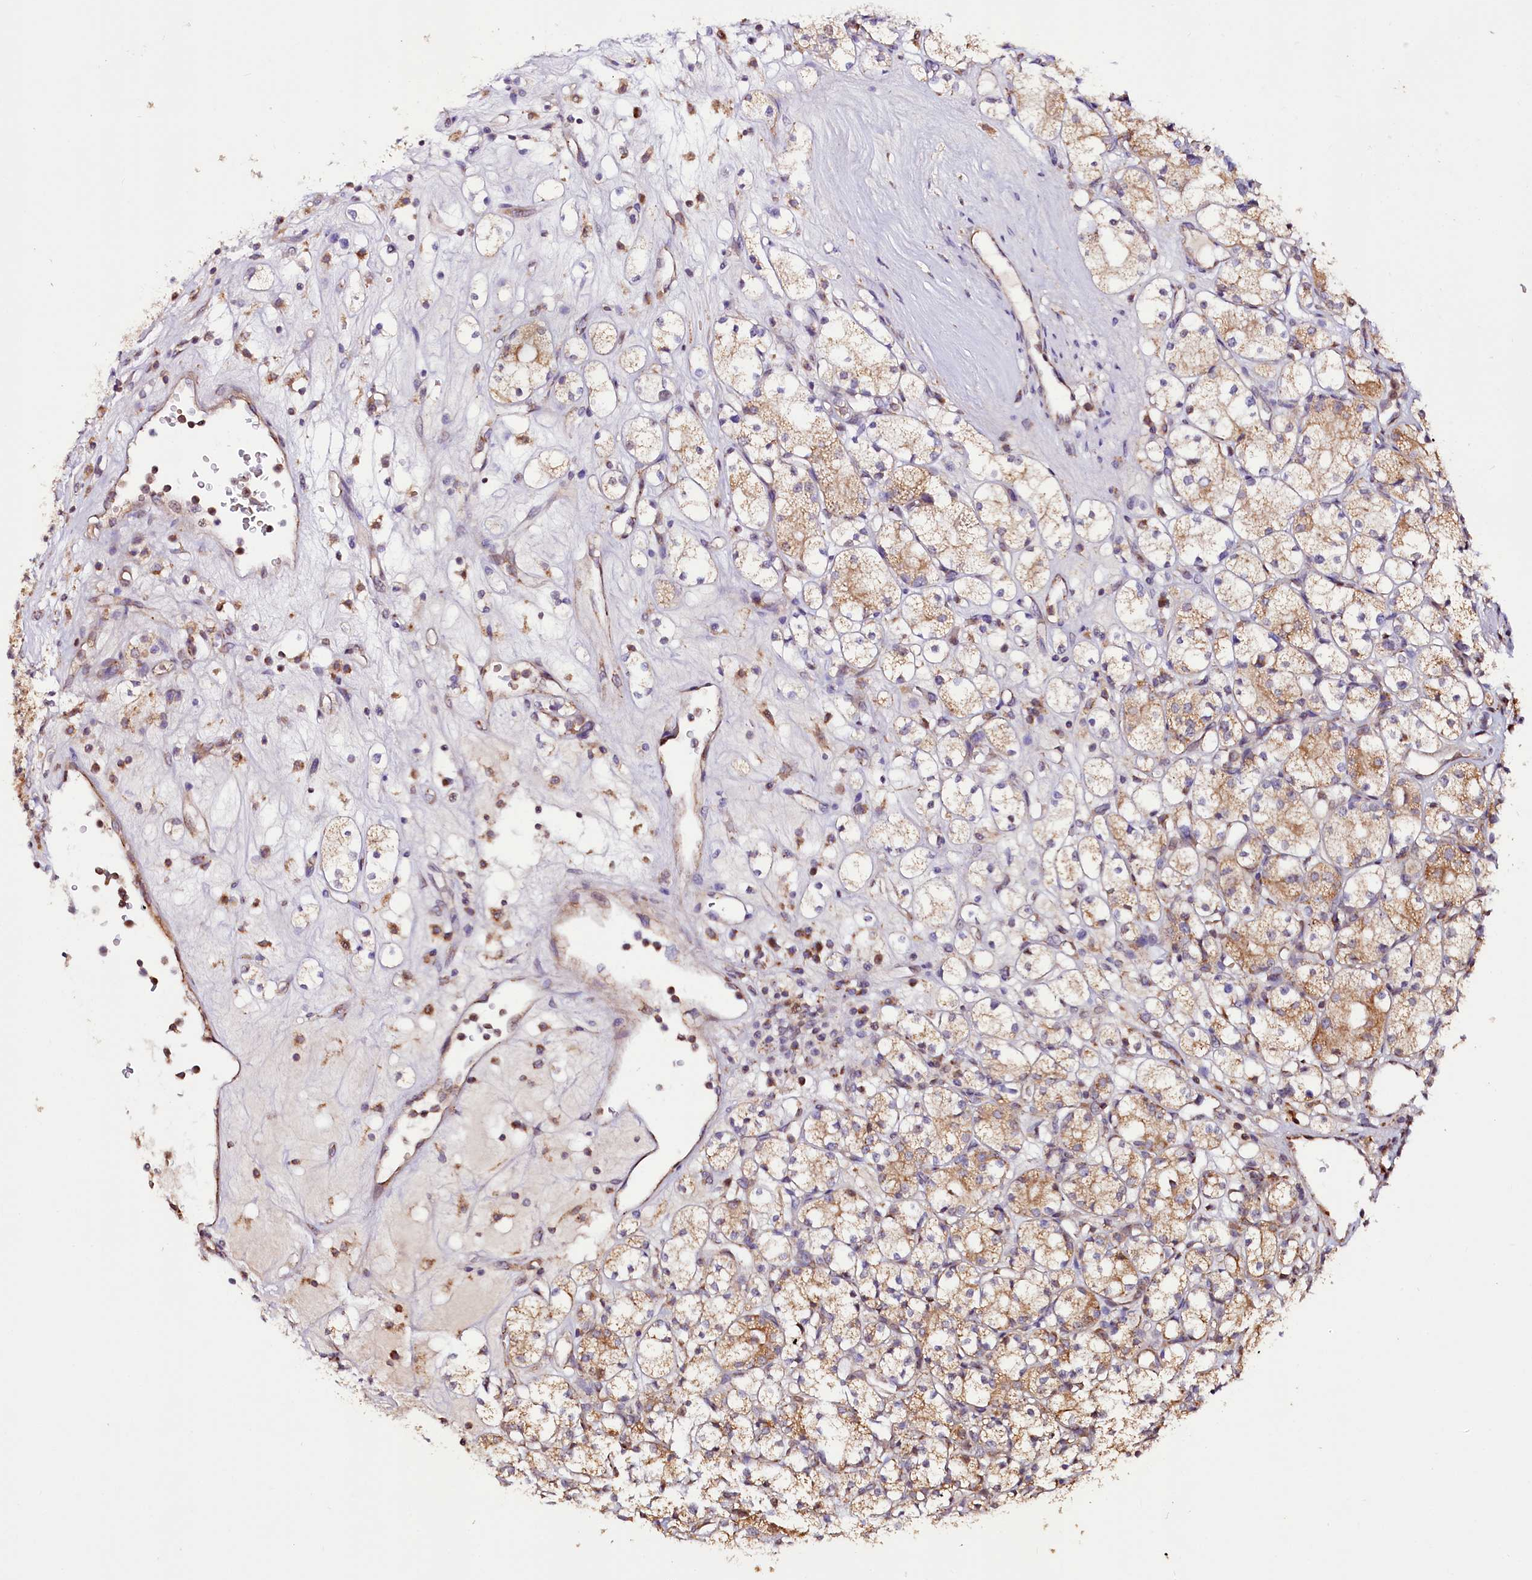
{"staining": {"intensity": "moderate", "quantity": "25%-75%", "location": "cytoplasmic/membranous"}, "tissue": "renal cancer", "cell_type": "Tumor cells", "image_type": "cancer", "snomed": [{"axis": "morphology", "description": "Adenocarcinoma, NOS"}, {"axis": "topography", "description": "Kidney"}], "caption": "This micrograph exhibits immunohistochemistry staining of human renal adenocarcinoma, with medium moderate cytoplasmic/membranous staining in about 25%-75% of tumor cells.", "gene": "ST7", "patient": {"sex": "male", "age": 77}}